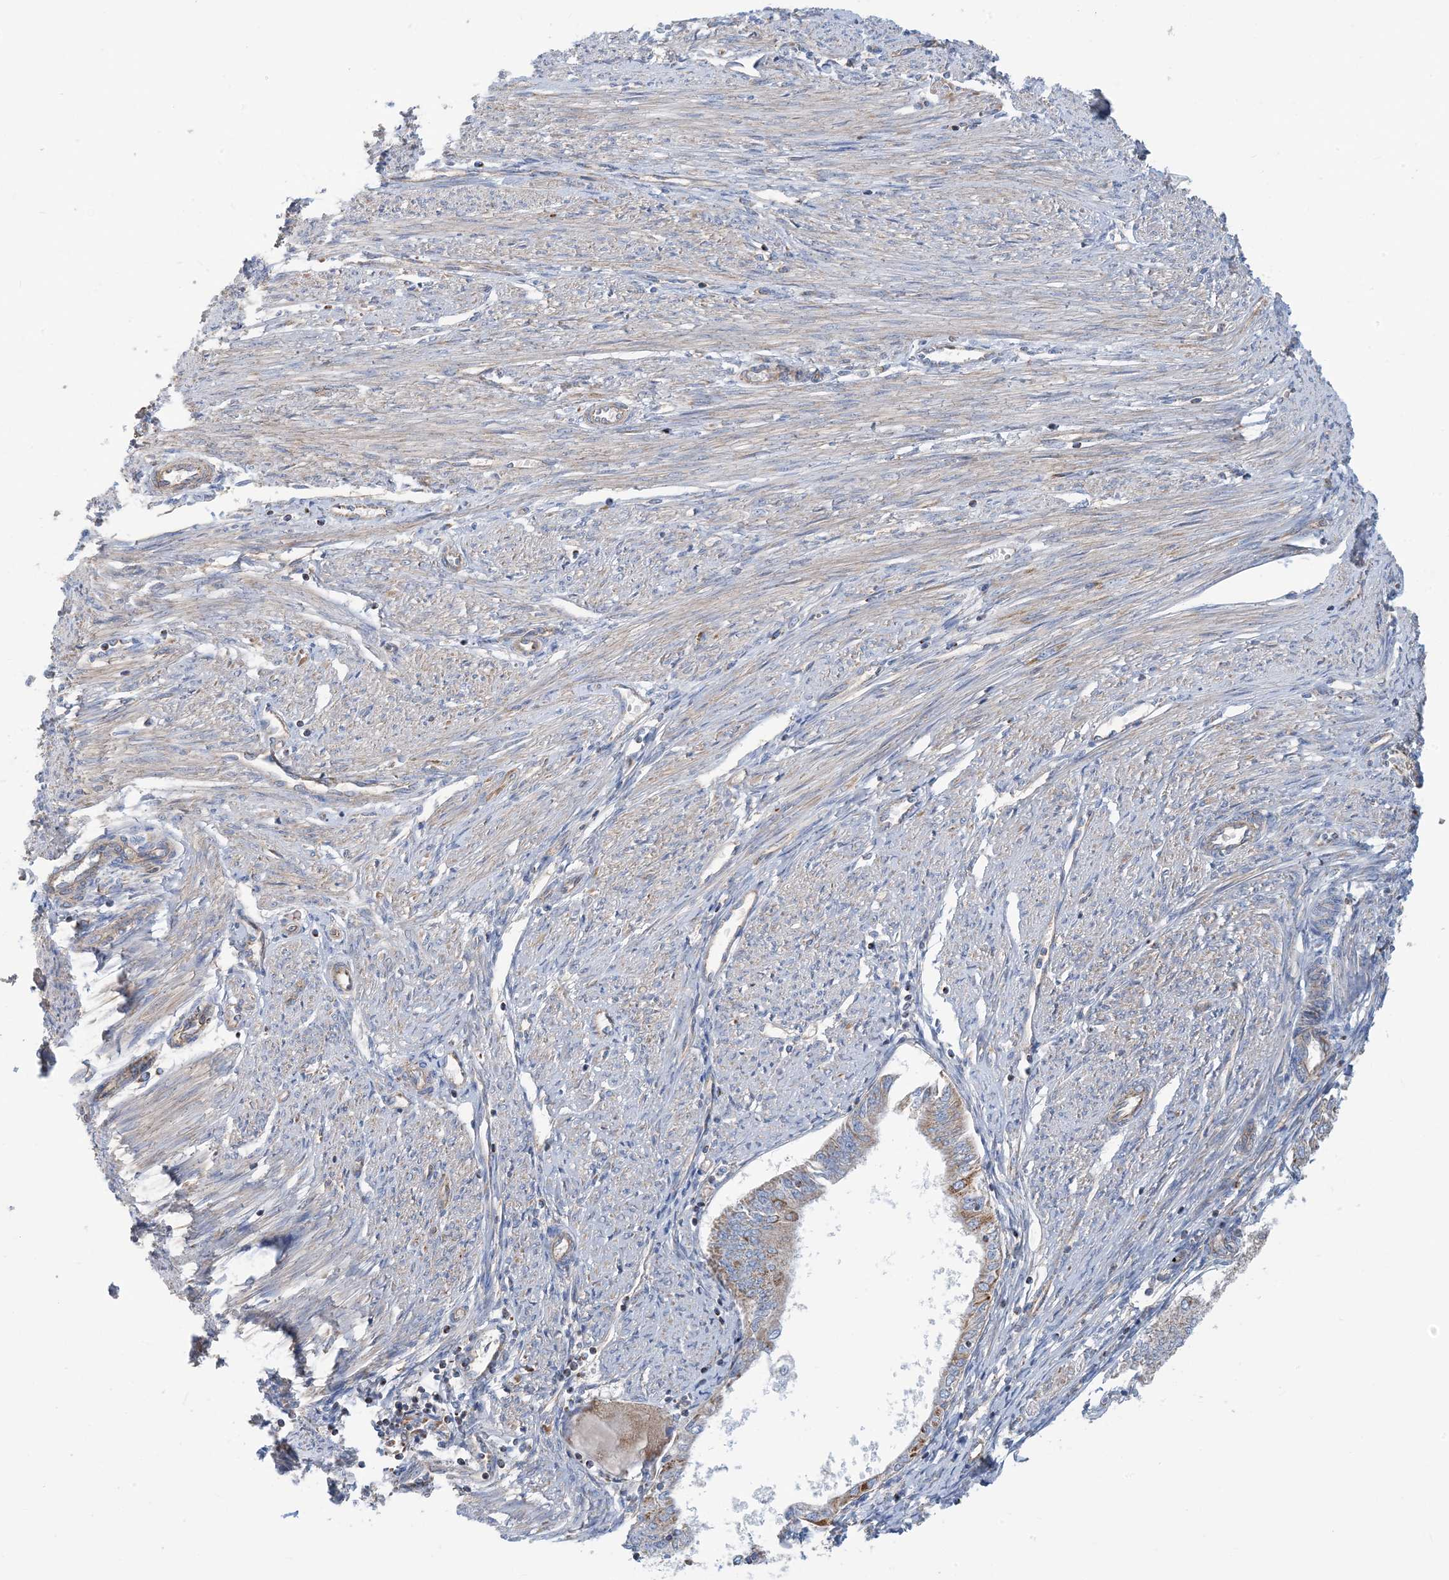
{"staining": {"intensity": "moderate", "quantity": "25%-75%", "location": "cytoplasmic/membranous"}, "tissue": "endometrial cancer", "cell_type": "Tumor cells", "image_type": "cancer", "snomed": [{"axis": "morphology", "description": "Adenocarcinoma, NOS"}, {"axis": "topography", "description": "Endometrium"}], "caption": "There is medium levels of moderate cytoplasmic/membranous staining in tumor cells of endometrial cancer, as demonstrated by immunohistochemical staining (brown color).", "gene": "PHOSPHO2", "patient": {"sex": "female", "age": 58}}